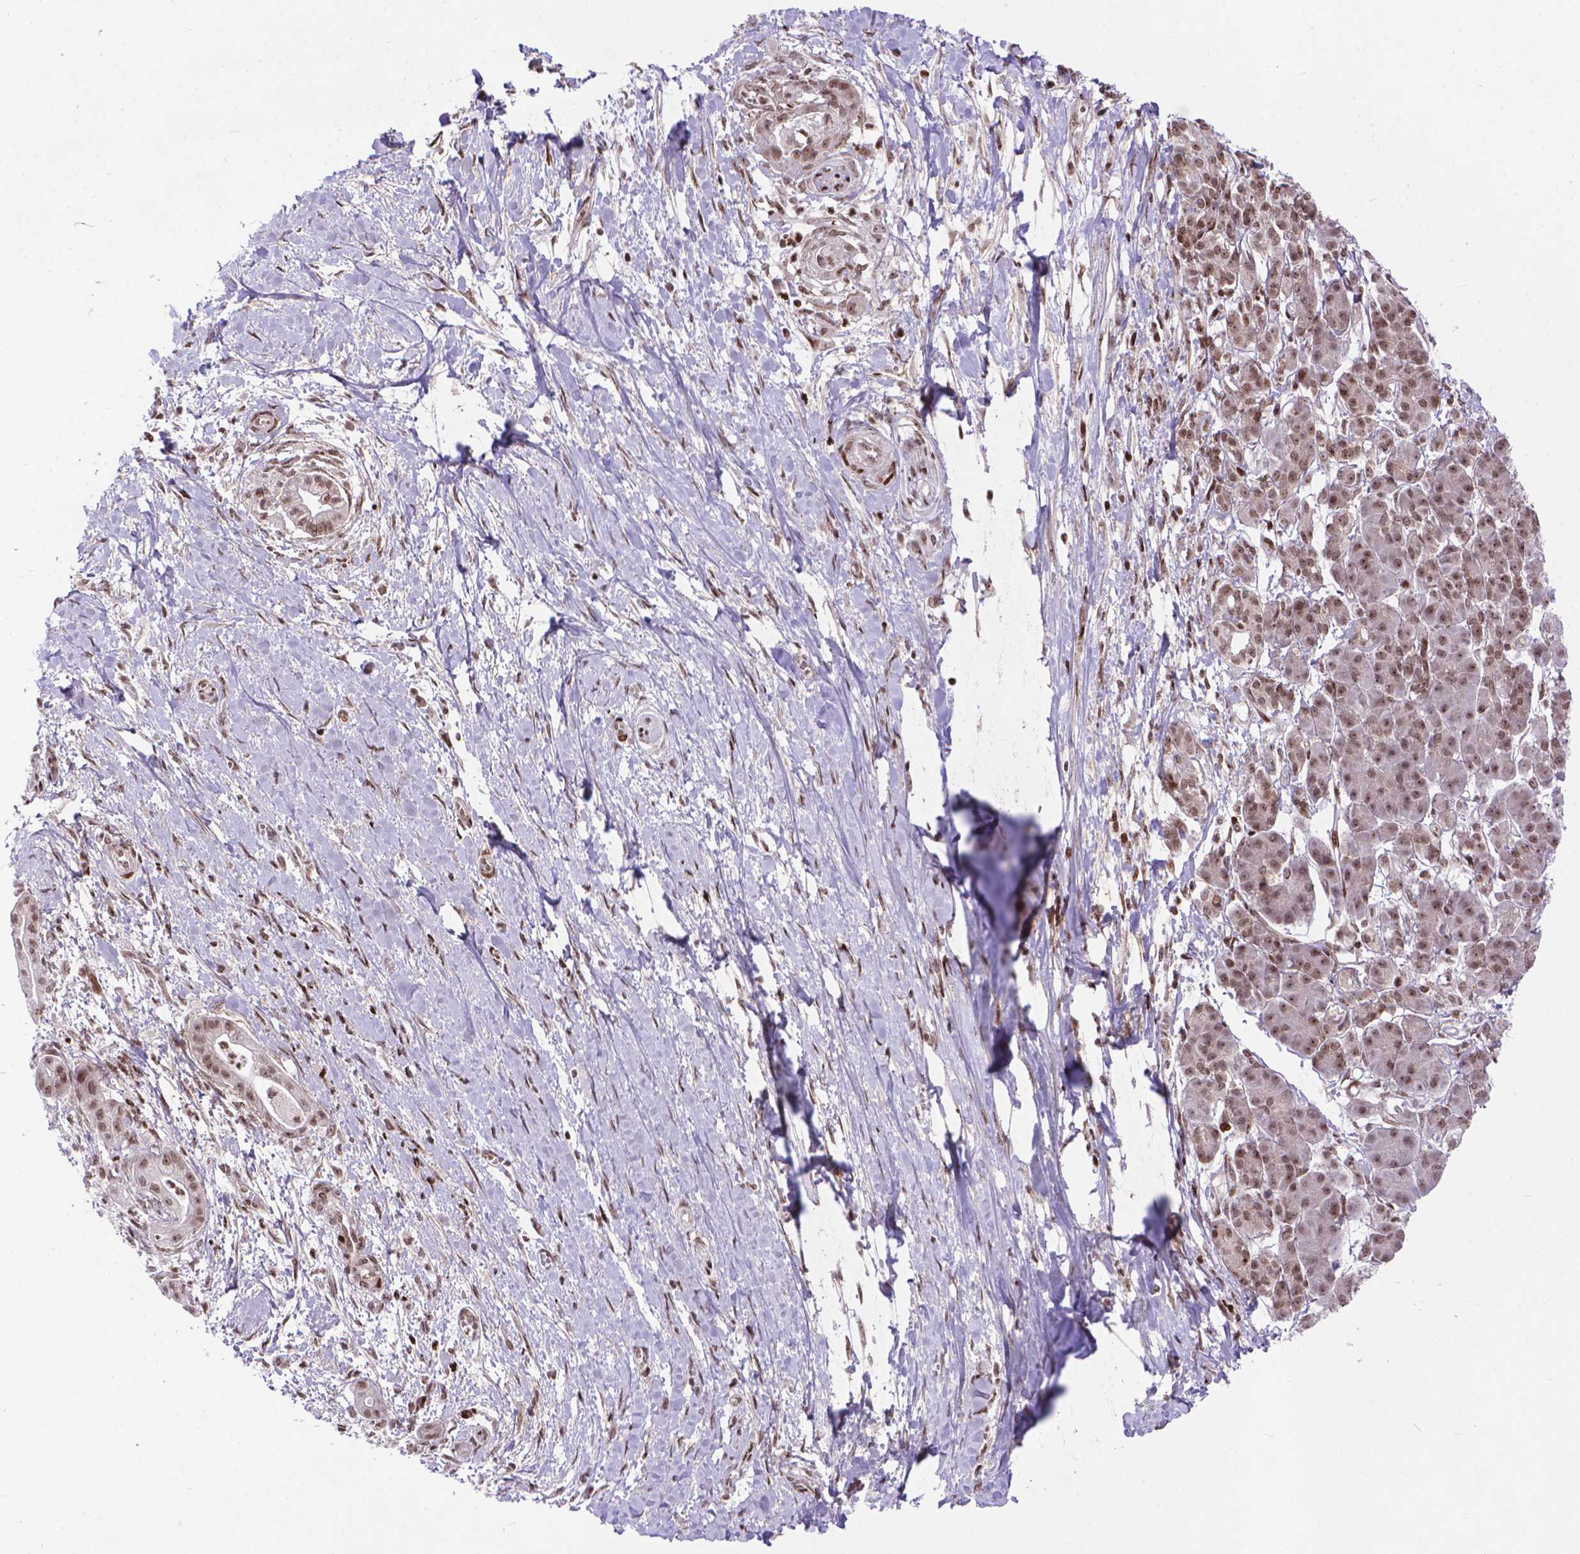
{"staining": {"intensity": "weak", "quantity": ">75%", "location": "nuclear"}, "tissue": "pancreatic cancer", "cell_type": "Tumor cells", "image_type": "cancer", "snomed": [{"axis": "morphology", "description": "Normal tissue, NOS"}, {"axis": "morphology", "description": "Adenocarcinoma, NOS"}, {"axis": "topography", "description": "Lymph node"}, {"axis": "topography", "description": "Pancreas"}], "caption": "Protein expression by immunohistochemistry (IHC) shows weak nuclear staining in approximately >75% of tumor cells in pancreatic cancer.", "gene": "AMER1", "patient": {"sex": "female", "age": 58}}